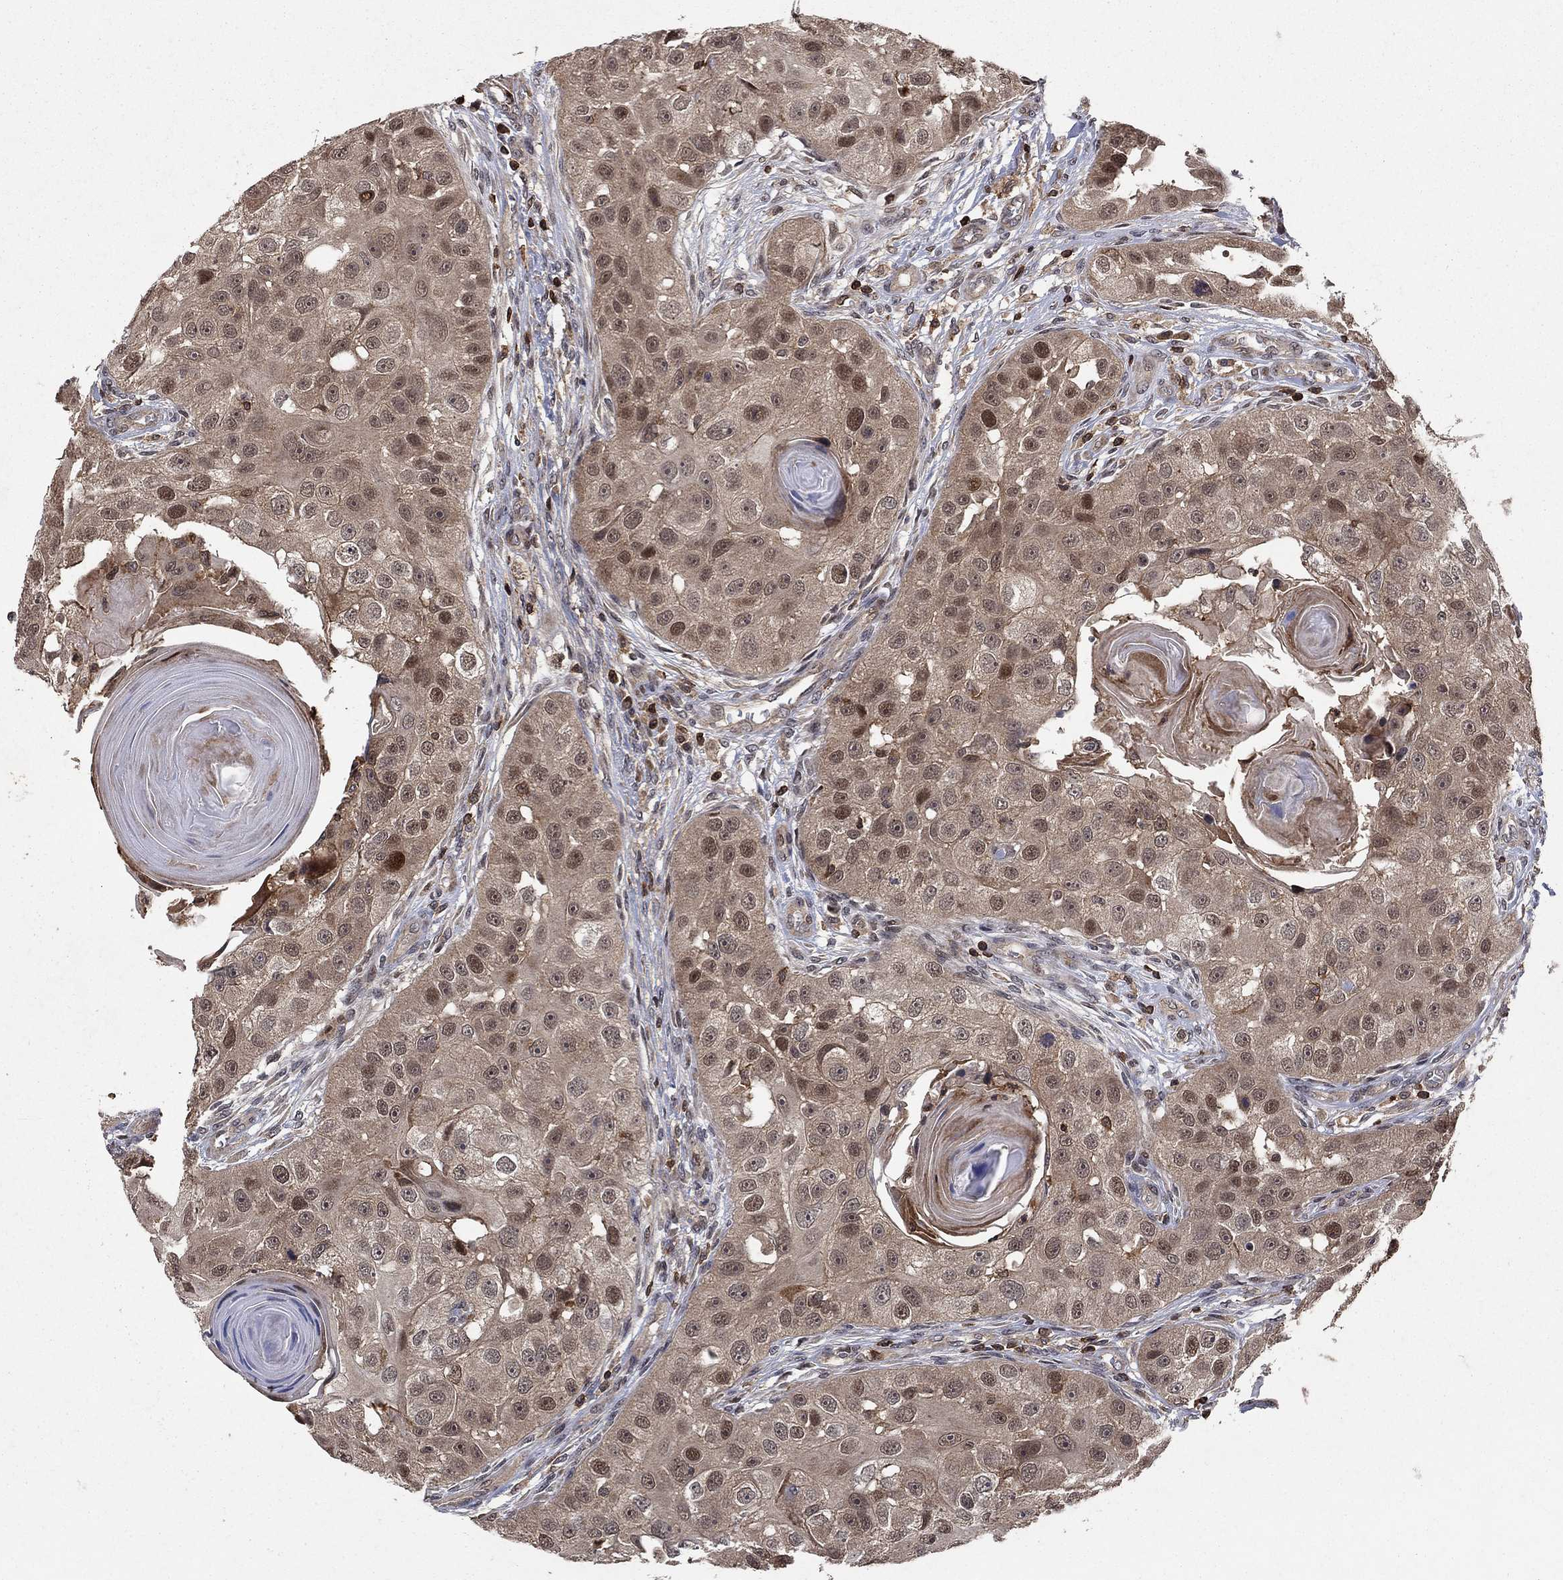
{"staining": {"intensity": "moderate", "quantity": "25%-75%", "location": "cytoplasmic/membranous,nuclear"}, "tissue": "head and neck cancer", "cell_type": "Tumor cells", "image_type": "cancer", "snomed": [{"axis": "morphology", "description": "Normal tissue, NOS"}, {"axis": "morphology", "description": "Squamous cell carcinoma, NOS"}, {"axis": "topography", "description": "Skeletal muscle"}, {"axis": "topography", "description": "Head-Neck"}], "caption": "The immunohistochemical stain highlights moderate cytoplasmic/membranous and nuclear staining in tumor cells of head and neck cancer (squamous cell carcinoma) tissue.", "gene": "CCDC66", "patient": {"sex": "male", "age": 51}}